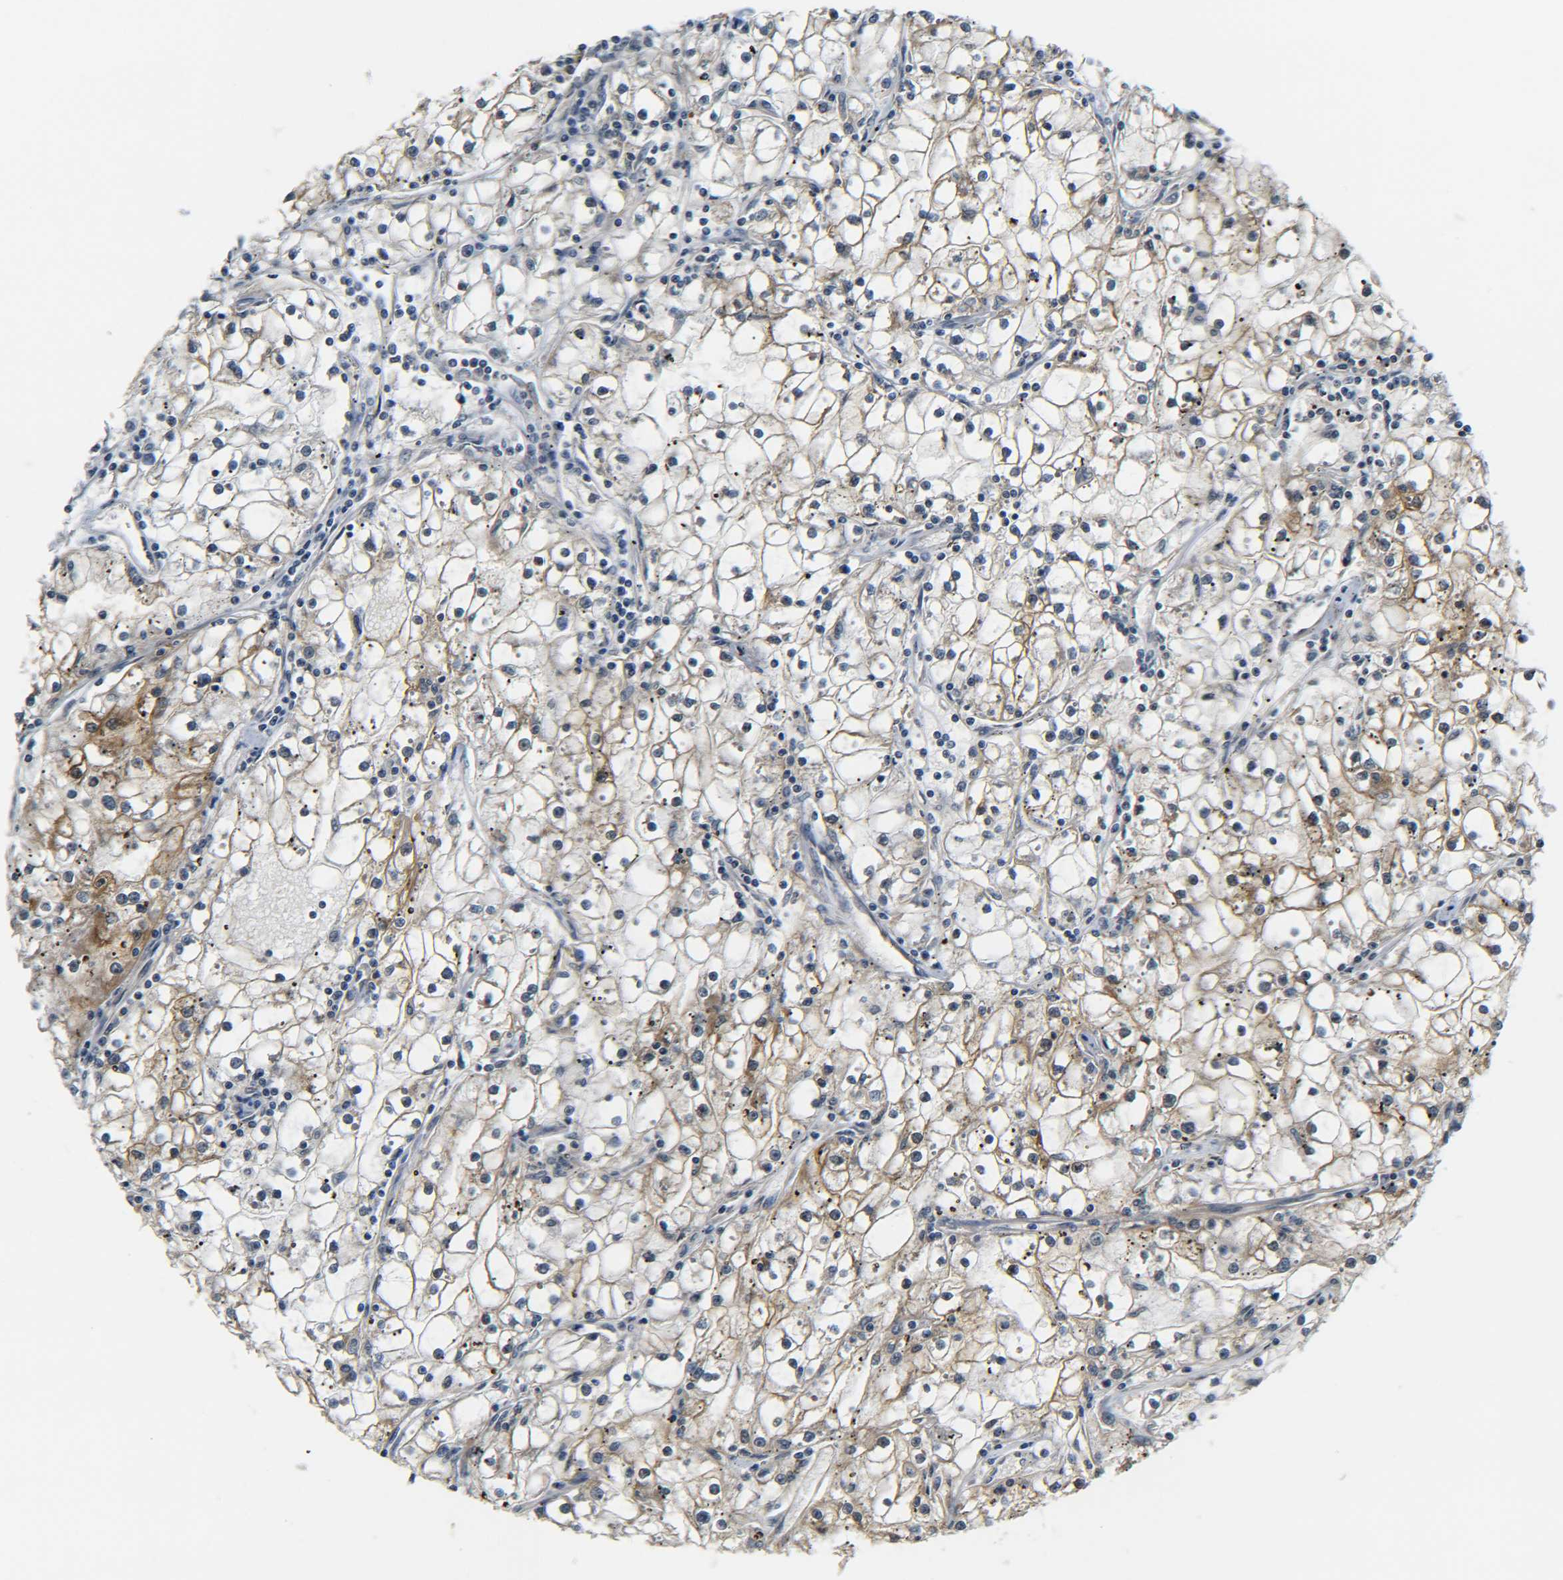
{"staining": {"intensity": "moderate", "quantity": "25%-75%", "location": "cytoplasmic/membranous"}, "tissue": "renal cancer", "cell_type": "Tumor cells", "image_type": "cancer", "snomed": [{"axis": "morphology", "description": "Adenocarcinoma, NOS"}, {"axis": "topography", "description": "Kidney"}], "caption": "Adenocarcinoma (renal) stained with a brown dye demonstrates moderate cytoplasmic/membranous positive staining in approximately 25%-75% of tumor cells.", "gene": "DAB2", "patient": {"sex": "male", "age": 56}}